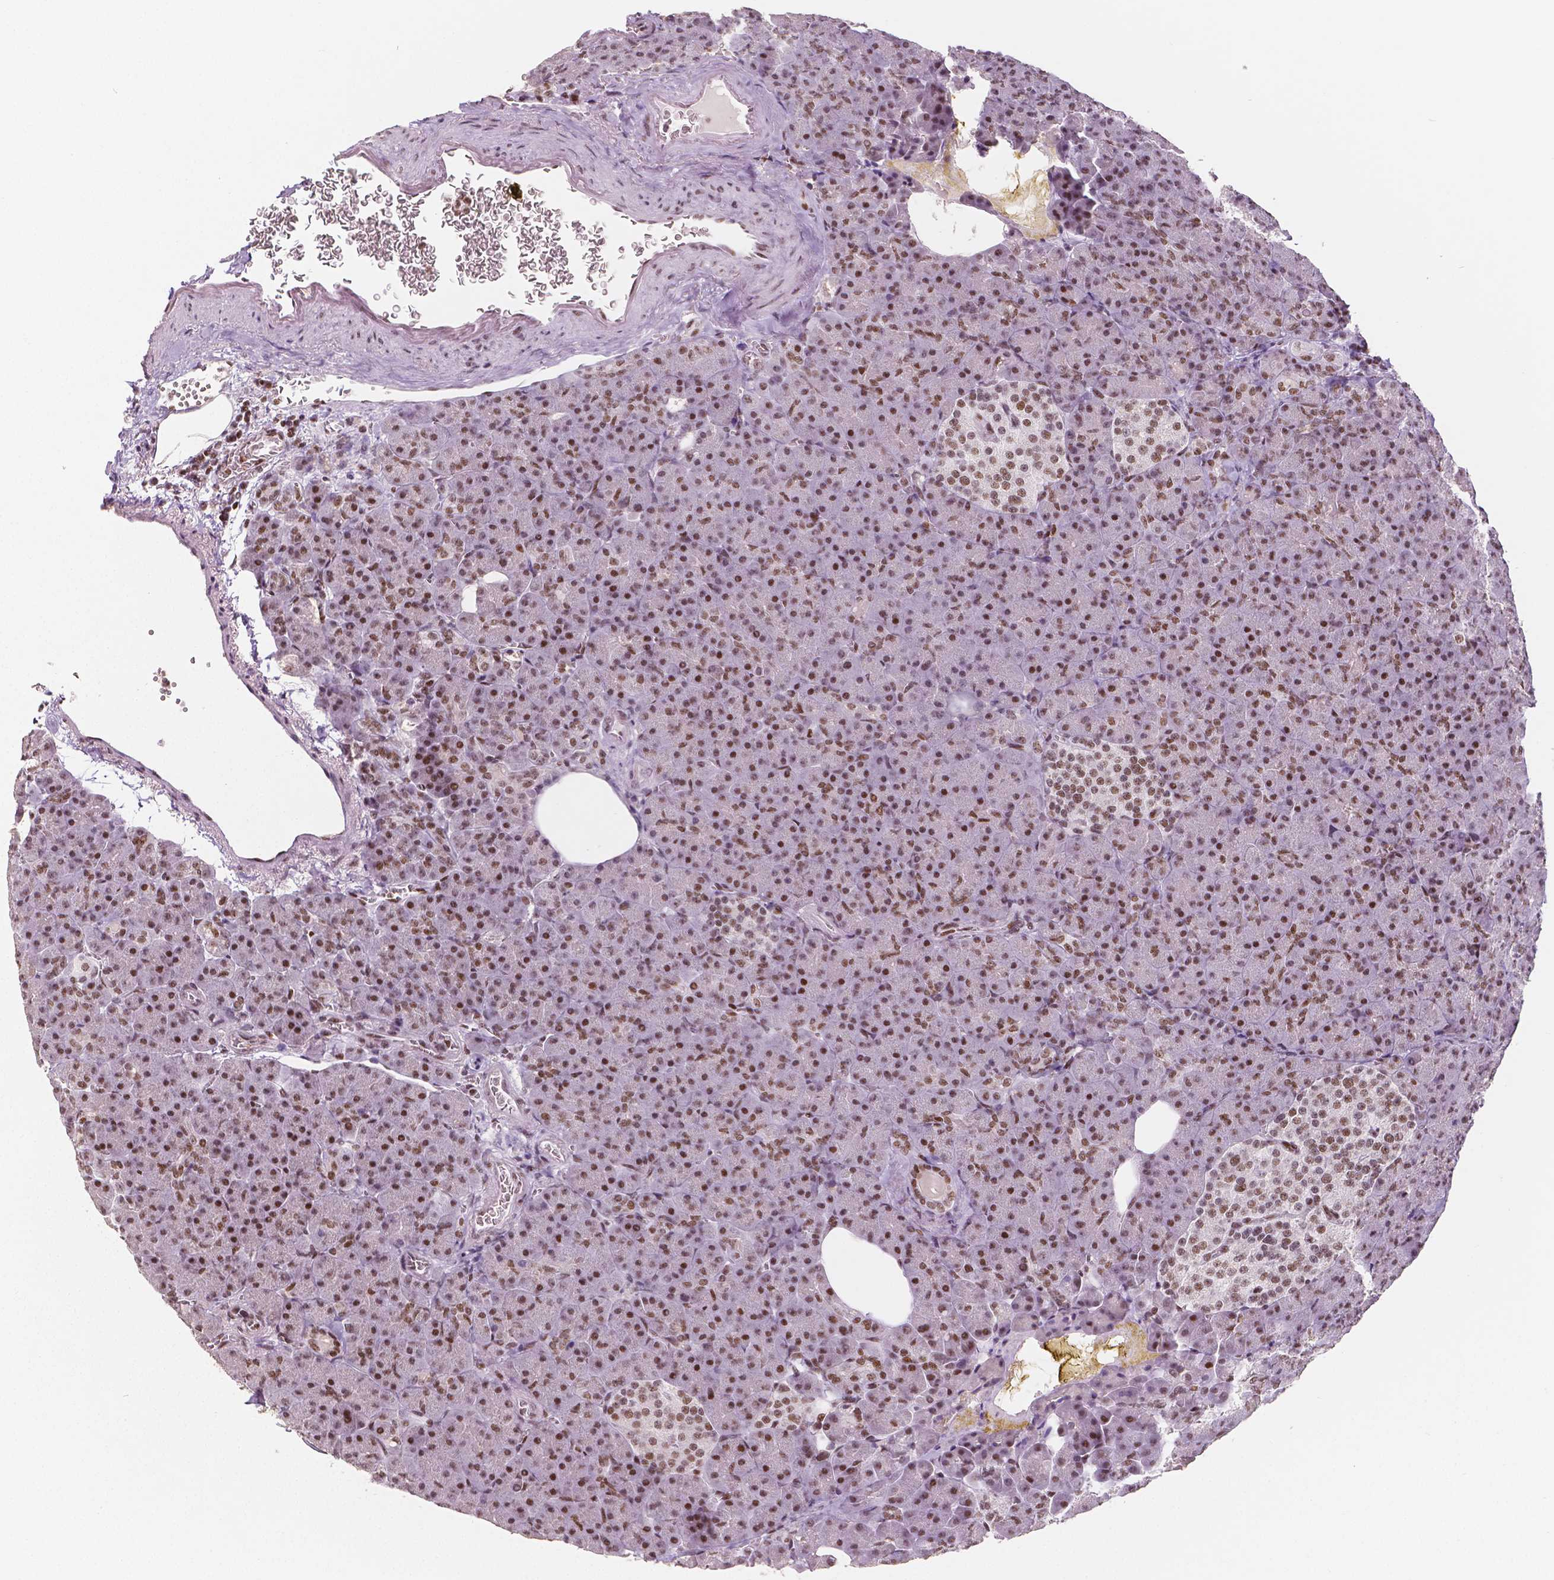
{"staining": {"intensity": "moderate", "quantity": ">75%", "location": "nuclear"}, "tissue": "pancreas", "cell_type": "Exocrine glandular cells", "image_type": "normal", "snomed": [{"axis": "morphology", "description": "Normal tissue, NOS"}, {"axis": "topography", "description": "Pancreas"}], "caption": "The histopathology image reveals a brown stain indicating the presence of a protein in the nuclear of exocrine glandular cells in pancreas. (Brightfield microscopy of DAB IHC at high magnification).", "gene": "HDAC1", "patient": {"sex": "female", "age": 74}}